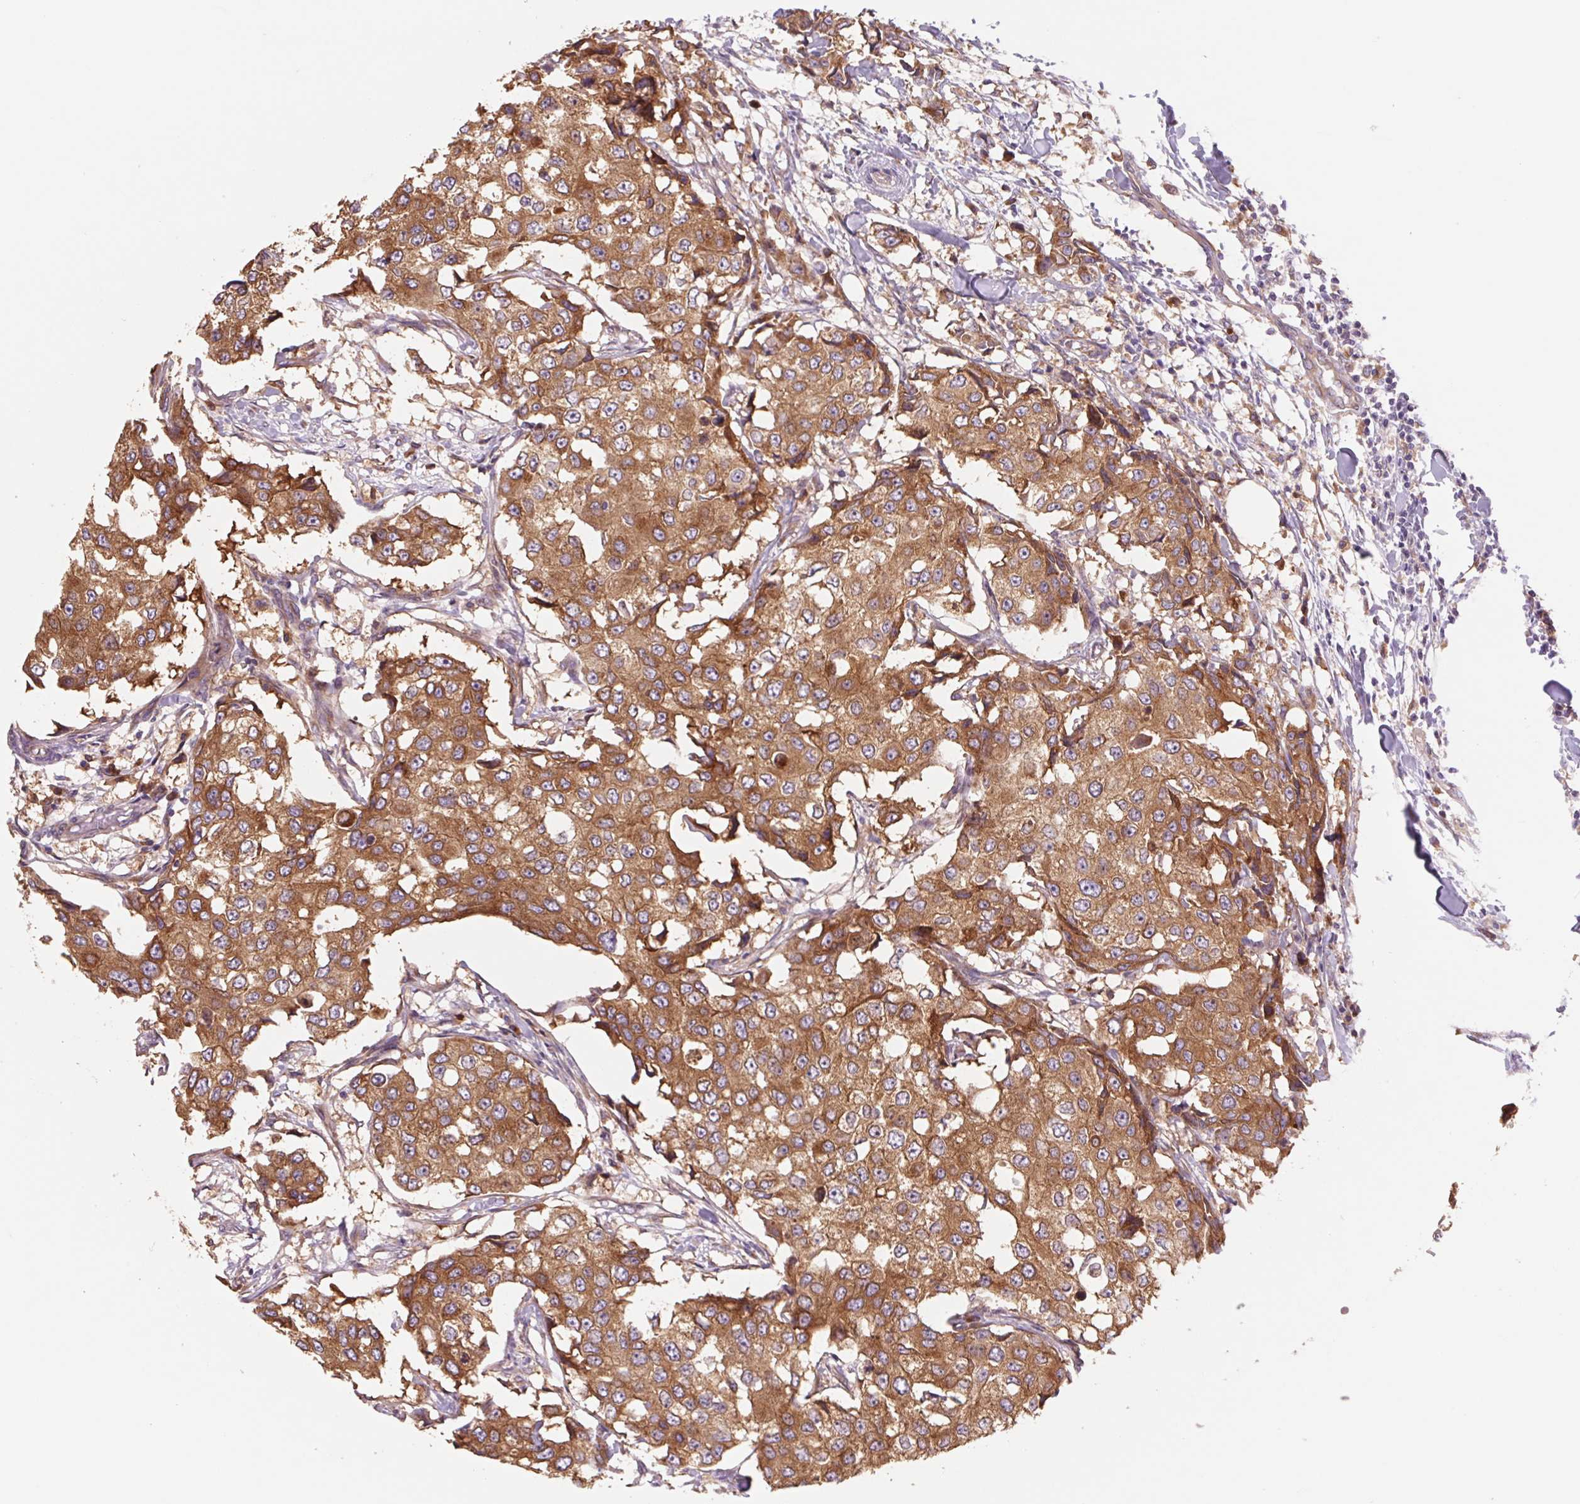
{"staining": {"intensity": "moderate", "quantity": ">75%", "location": "cytoplasmic/membranous"}, "tissue": "breast cancer", "cell_type": "Tumor cells", "image_type": "cancer", "snomed": [{"axis": "morphology", "description": "Duct carcinoma"}, {"axis": "topography", "description": "Breast"}], "caption": "Breast cancer stained with a protein marker displays moderate staining in tumor cells.", "gene": "RAB1A", "patient": {"sex": "female", "age": 27}}